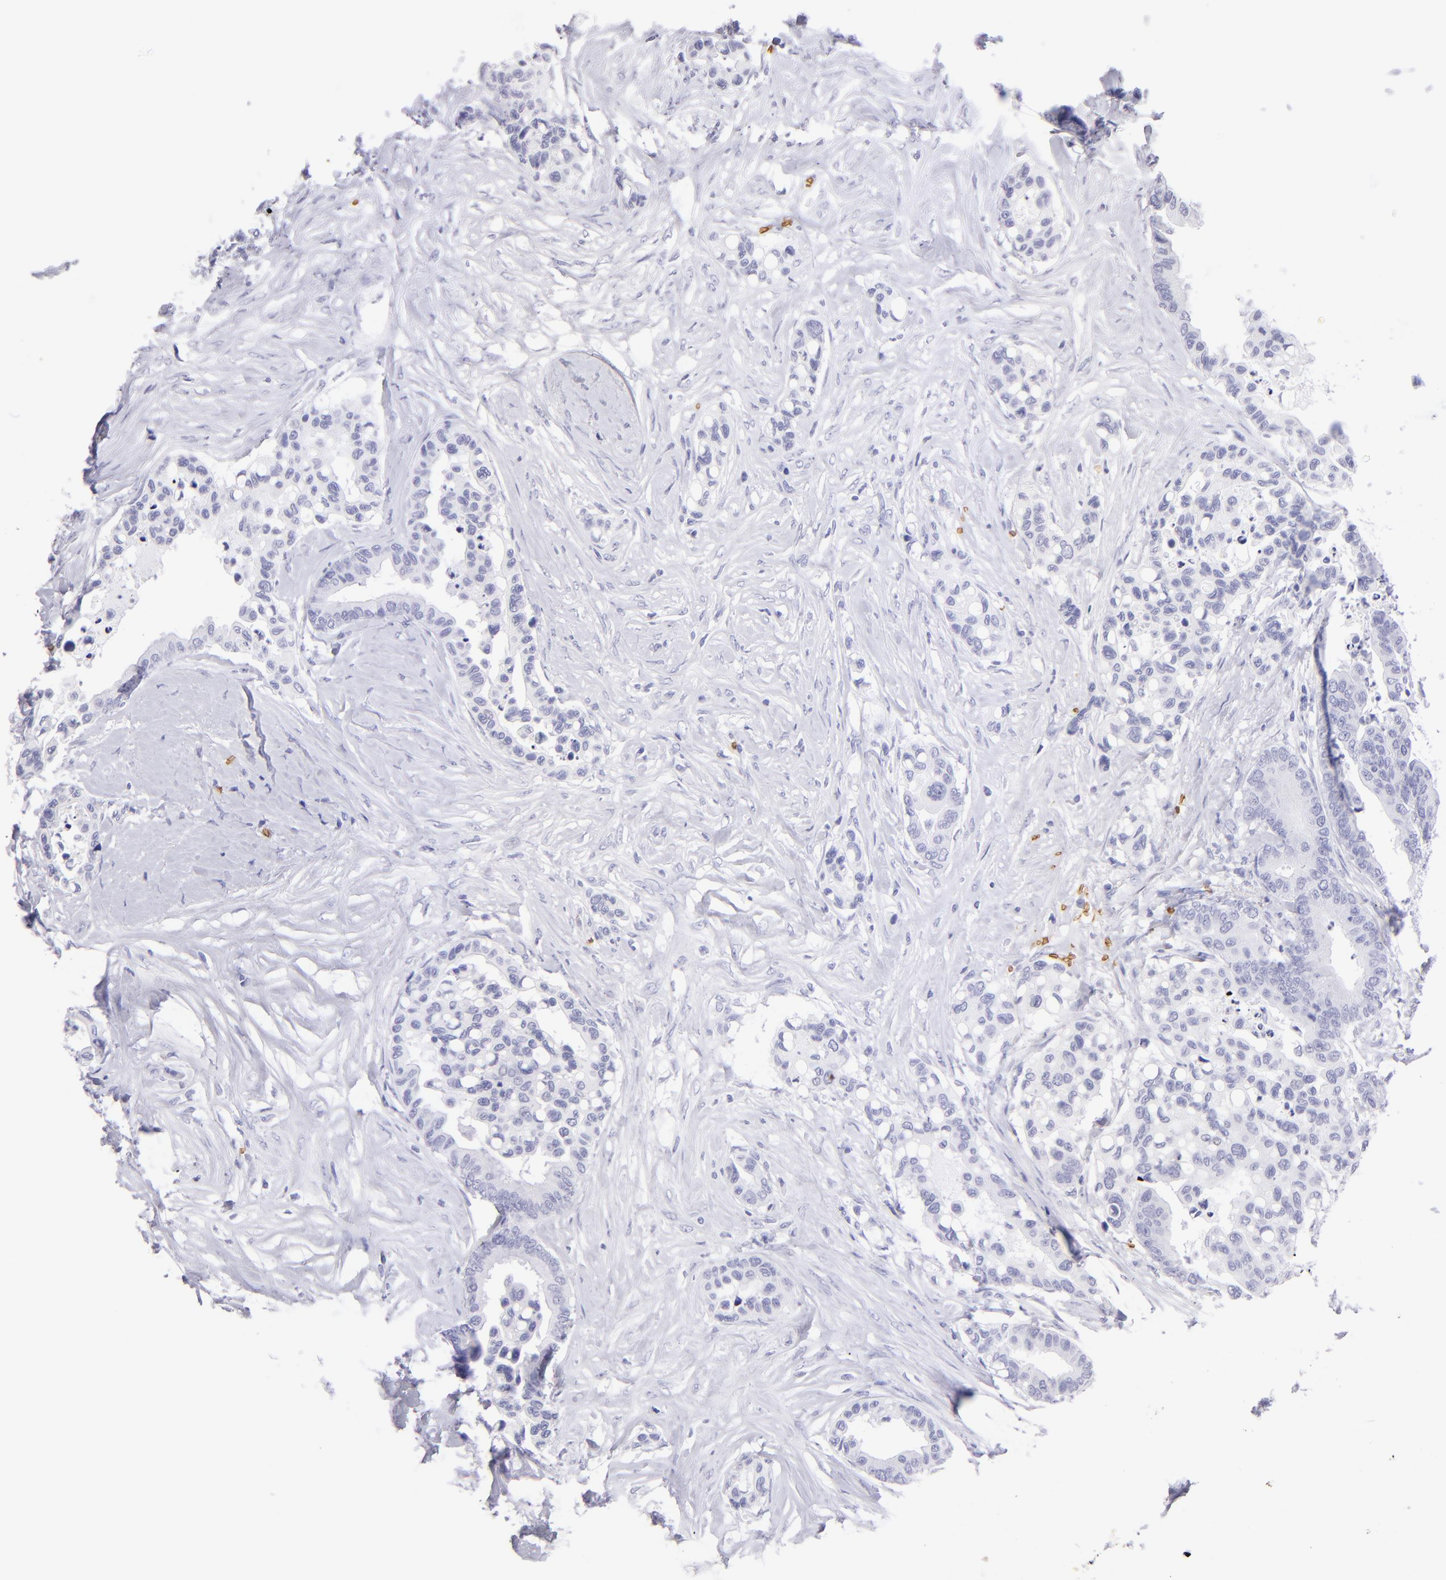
{"staining": {"intensity": "negative", "quantity": "none", "location": "none"}, "tissue": "colorectal cancer", "cell_type": "Tumor cells", "image_type": "cancer", "snomed": [{"axis": "morphology", "description": "Adenocarcinoma, NOS"}, {"axis": "topography", "description": "Colon"}], "caption": "Tumor cells show no significant protein positivity in colorectal adenocarcinoma.", "gene": "GYPA", "patient": {"sex": "male", "age": 82}}